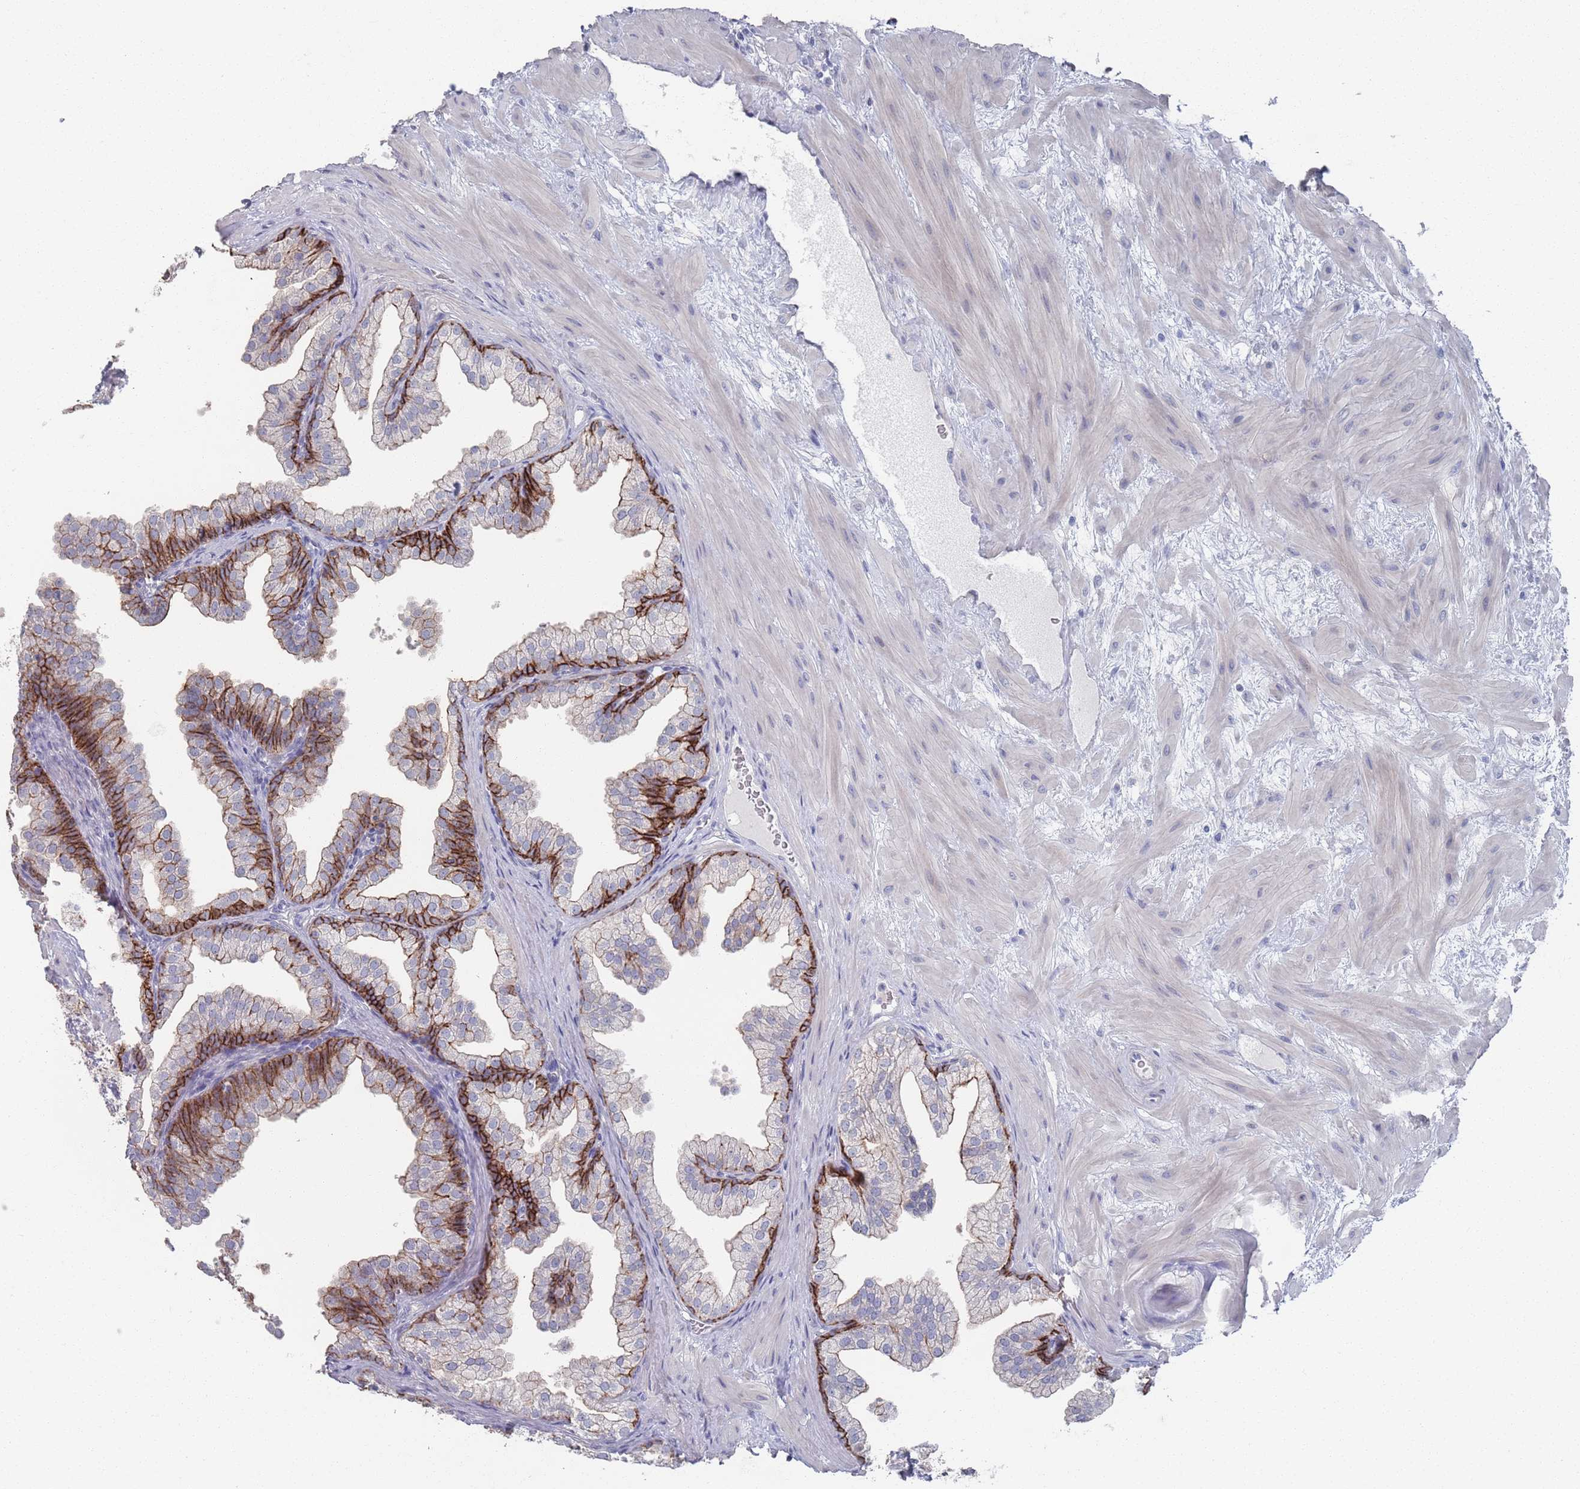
{"staining": {"intensity": "strong", "quantity": "25%-75%", "location": "cytoplasmic/membranous"}, "tissue": "prostate", "cell_type": "Glandular cells", "image_type": "normal", "snomed": [{"axis": "morphology", "description": "Normal tissue, NOS"}, {"axis": "topography", "description": "Prostate"}], "caption": "Protein expression analysis of unremarkable human prostate reveals strong cytoplasmic/membranous expression in approximately 25%-75% of glandular cells.", "gene": "PROM2", "patient": {"sex": "male", "age": 37}}